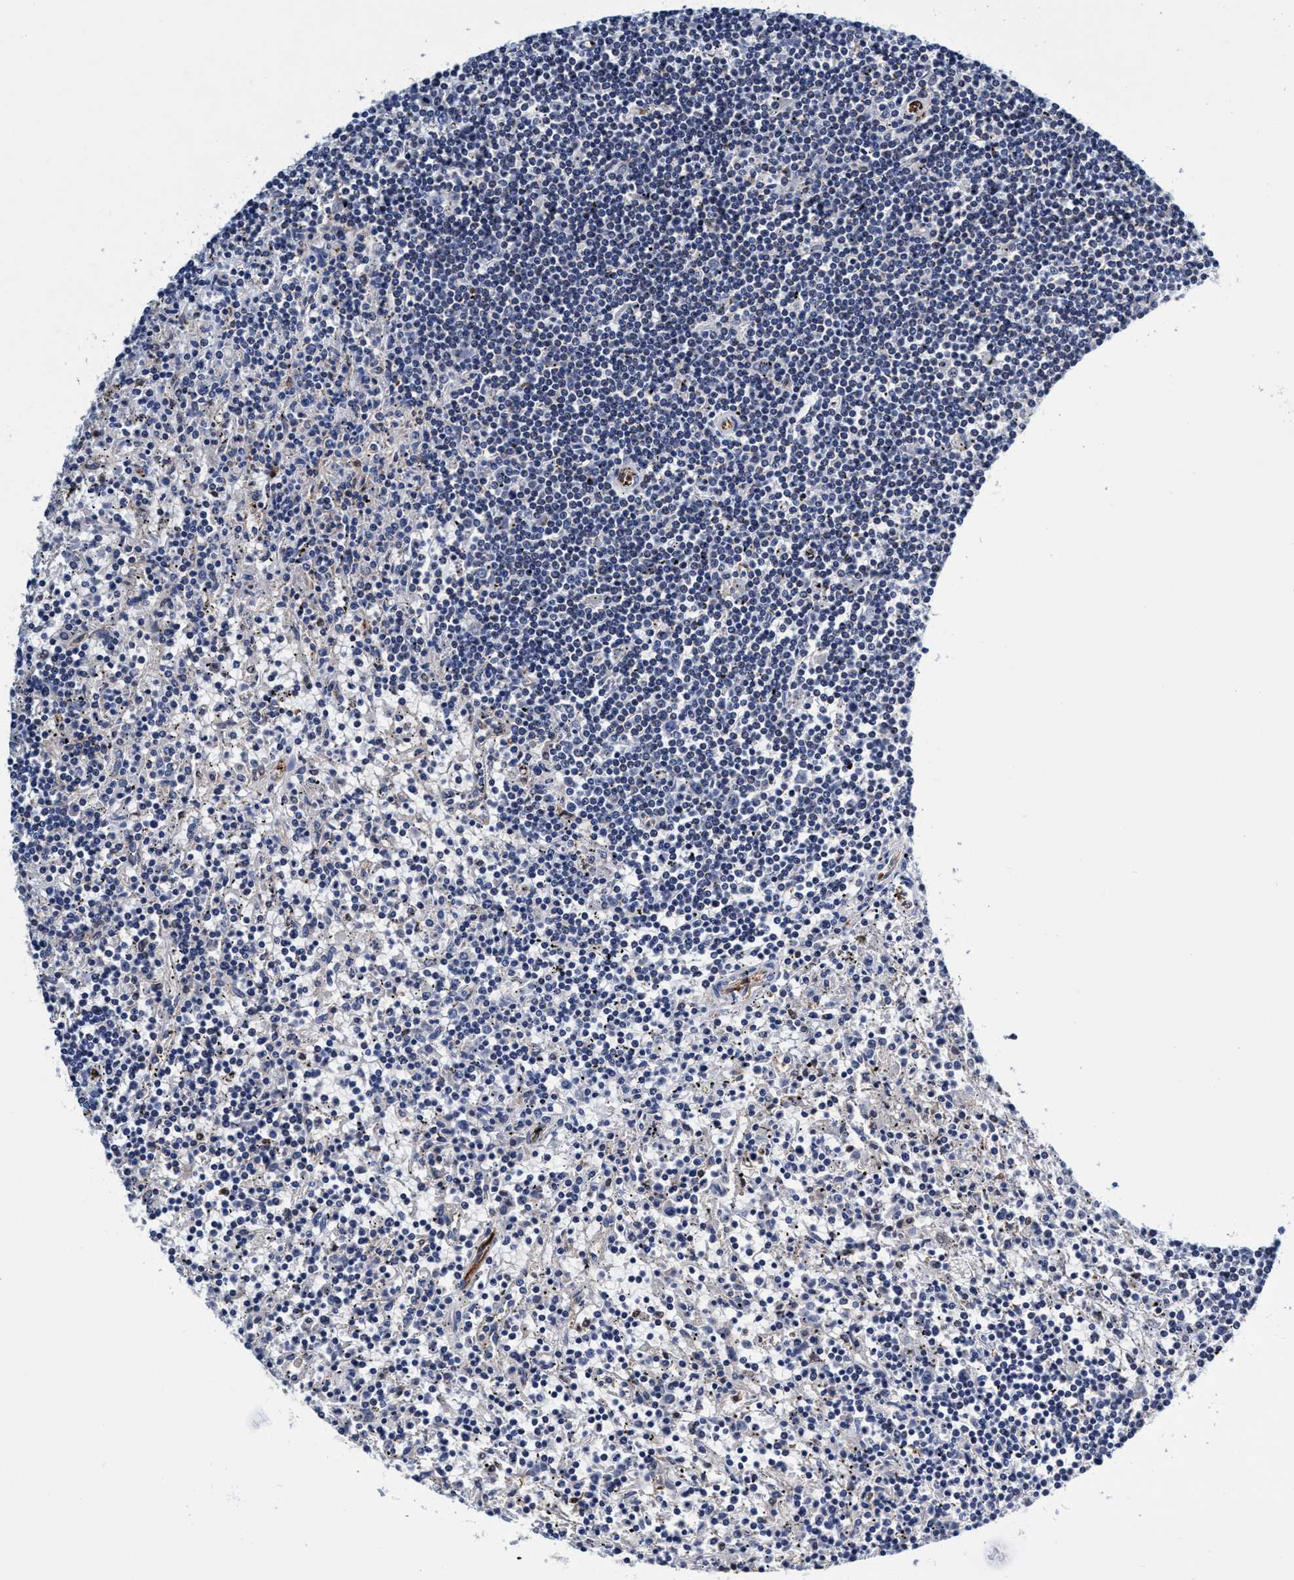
{"staining": {"intensity": "negative", "quantity": "none", "location": "none"}, "tissue": "lymphoma", "cell_type": "Tumor cells", "image_type": "cancer", "snomed": [{"axis": "morphology", "description": "Malignant lymphoma, non-Hodgkin's type, Low grade"}, {"axis": "topography", "description": "Spleen"}], "caption": "The histopathology image reveals no staining of tumor cells in malignant lymphoma, non-Hodgkin's type (low-grade).", "gene": "UBALD2", "patient": {"sex": "male", "age": 76}}